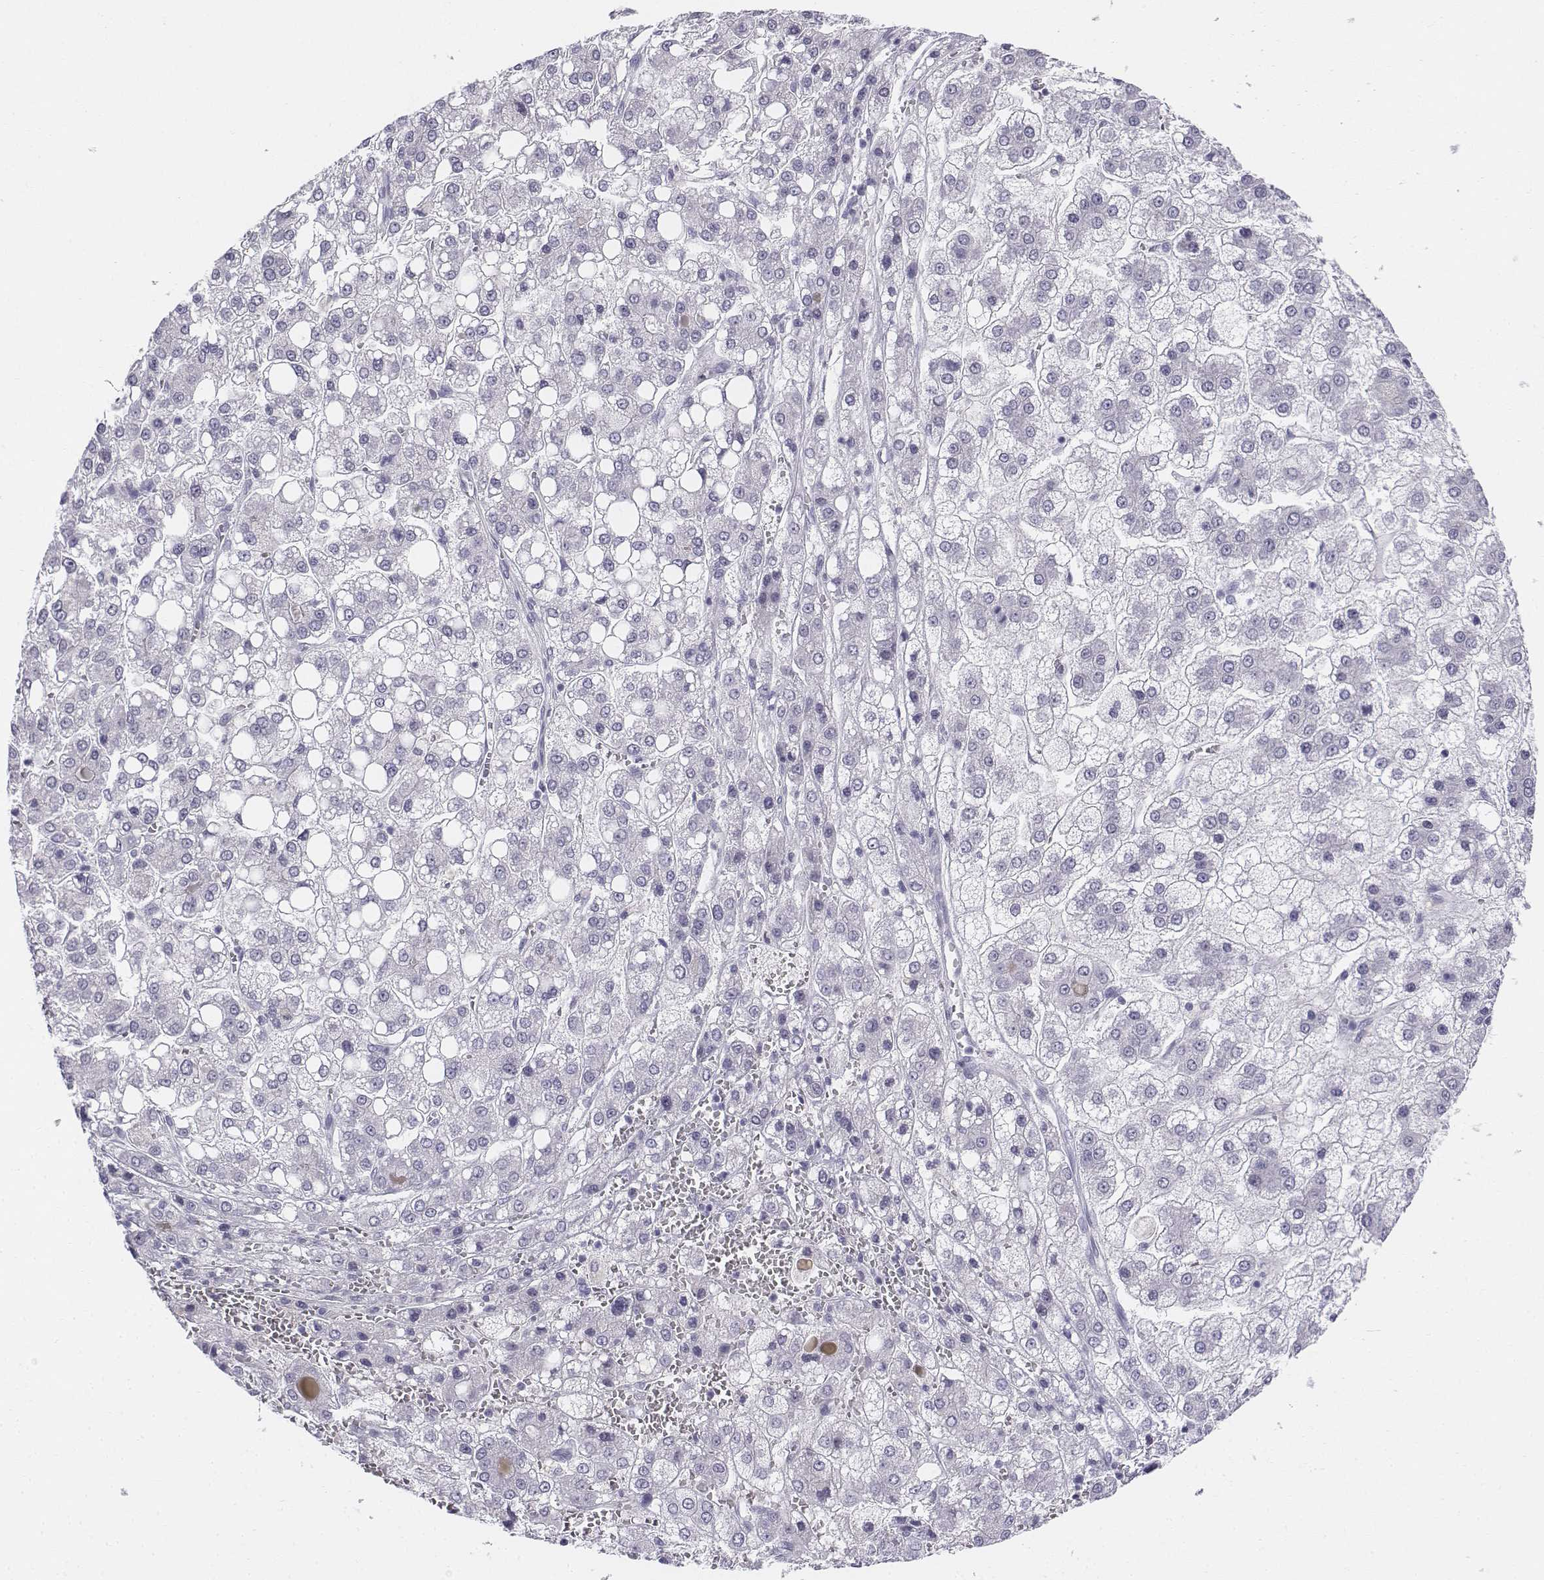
{"staining": {"intensity": "negative", "quantity": "none", "location": "none"}, "tissue": "liver cancer", "cell_type": "Tumor cells", "image_type": "cancer", "snomed": [{"axis": "morphology", "description": "Carcinoma, Hepatocellular, NOS"}, {"axis": "topography", "description": "Liver"}], "caption": "High power microscopy image of an IHC micrograph of liver cancer, revealing no significant staining in tumor cells.", "gene": "TH", "patient": {"sex": "male", "age": 73}}